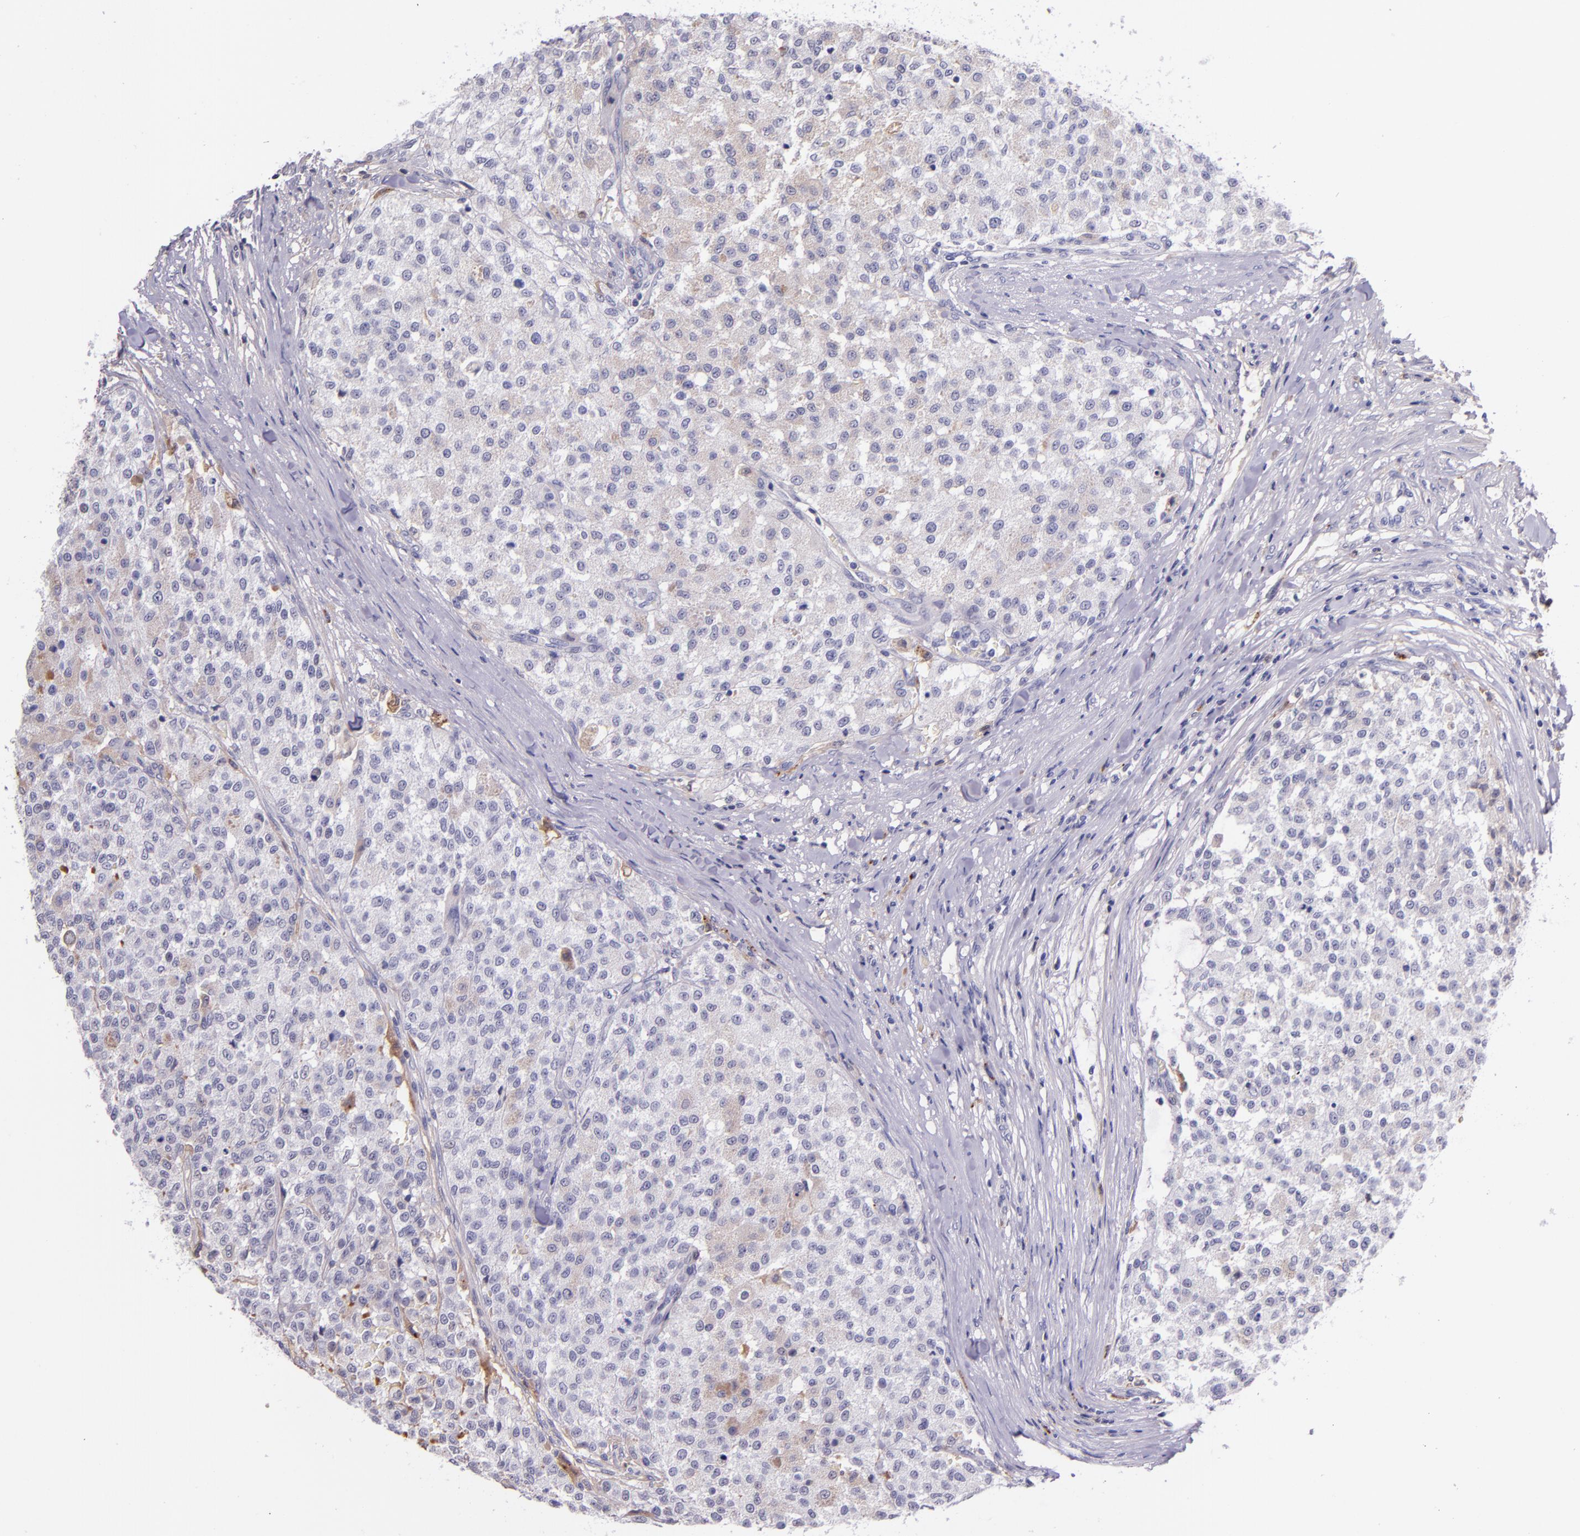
{"staining": {"intensity": "negative", "quantity": "none", "location": "none"}, "tissue": "testis cancer", "cell_type": "Tumor cells", "image_type": "cancer", "snomed": [{"axis": "morphology", "description": "Seminoma, NOS"}, {"axis": "topography", "description": "Testis"}], "caption": "The micrograph shows no staining of tumor cells in seminoma (testis). (DAB (3,3'-diaminobenzidine) IHC with hematoxylin counter stain).", "gene": "KNG1", "patient": {"sex": "male", "age": 59}}